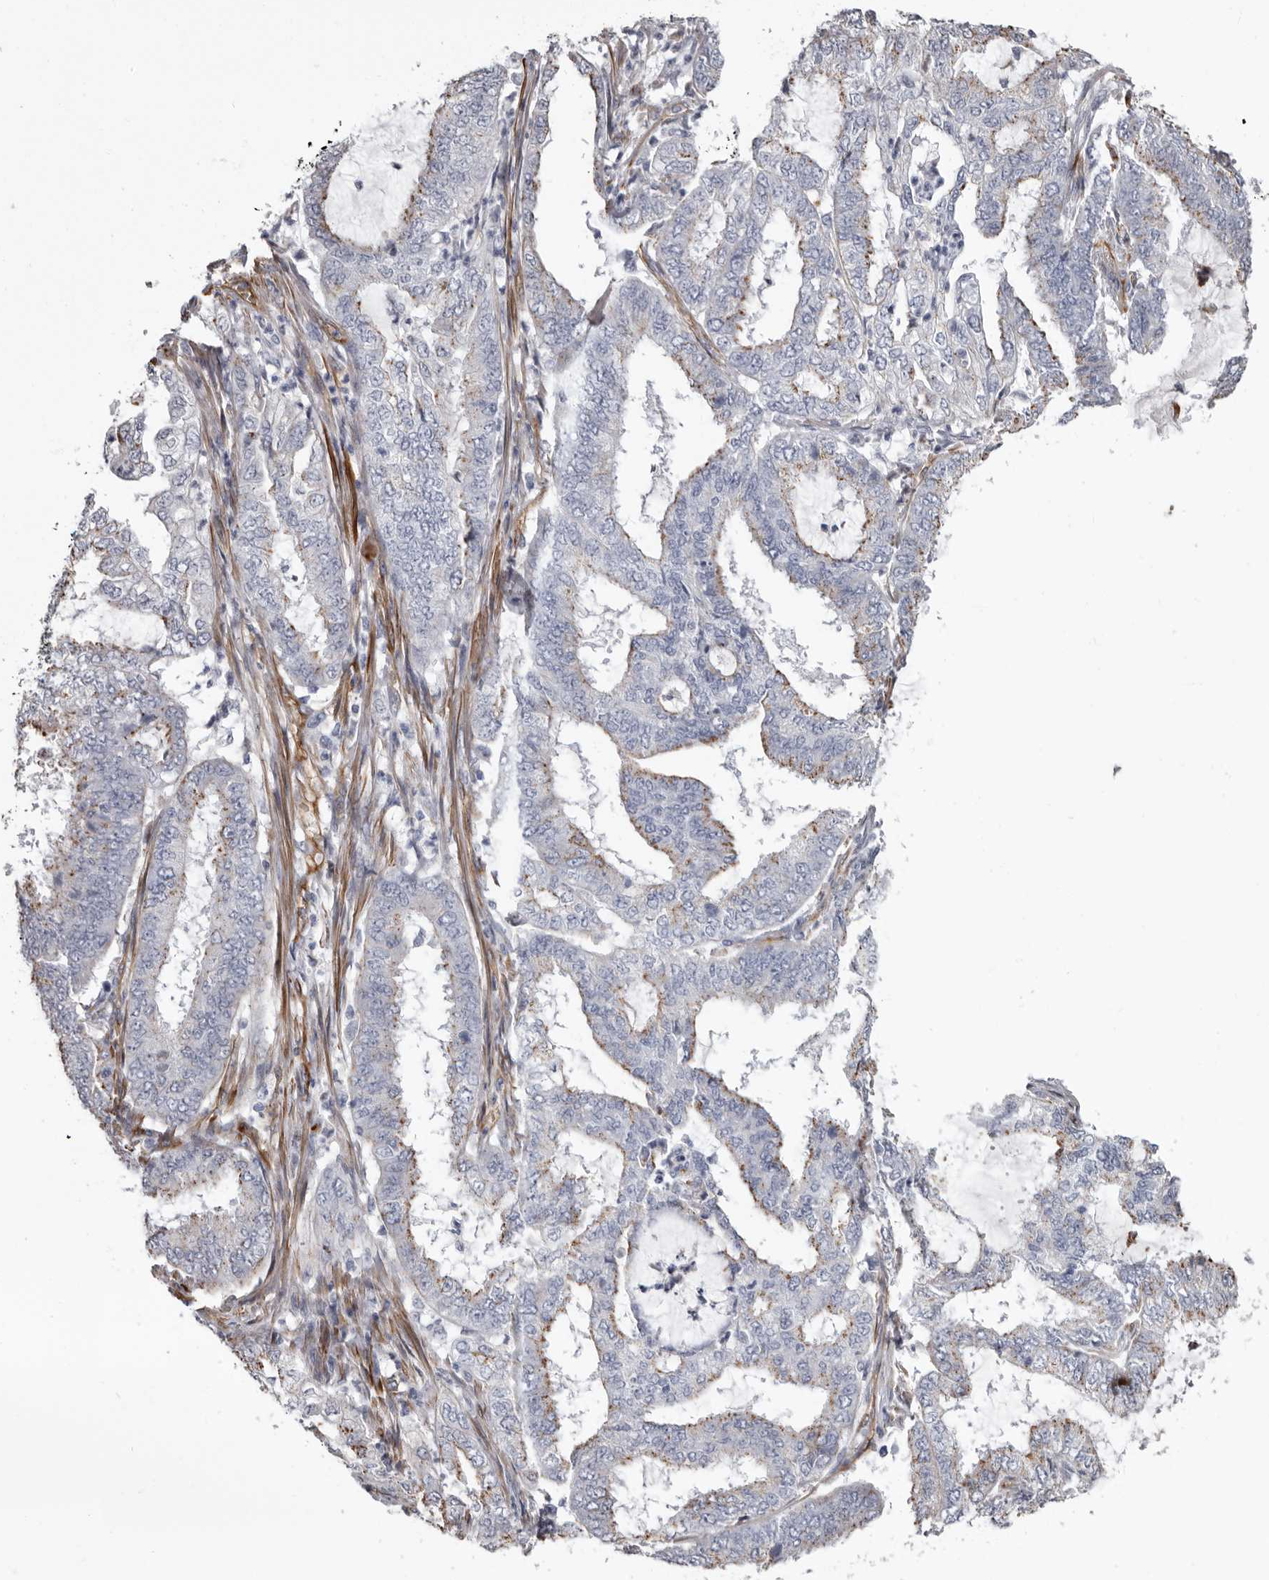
{"staining": {"intensity": "weak", "quantity": "<25%", "location": "cytoplasmic/membranous"}, "tissue": "endometrial cancer", "cell_type": "Tumor cells", "image_type": "cancer", "snomed": [{"axis": "morphology", "description": "Adenocarcinoma, NOS"}, {"axis": "topography", "description": "Endometrium"}], "caption": "The image exhibits no staining of tumor cells in endometrial cancer. (Brightfield microscopy of DAB immunohistochemistry at high magnification).", "gene": "ADGRL4", "patient": {"sex": "female", "age": 49}}